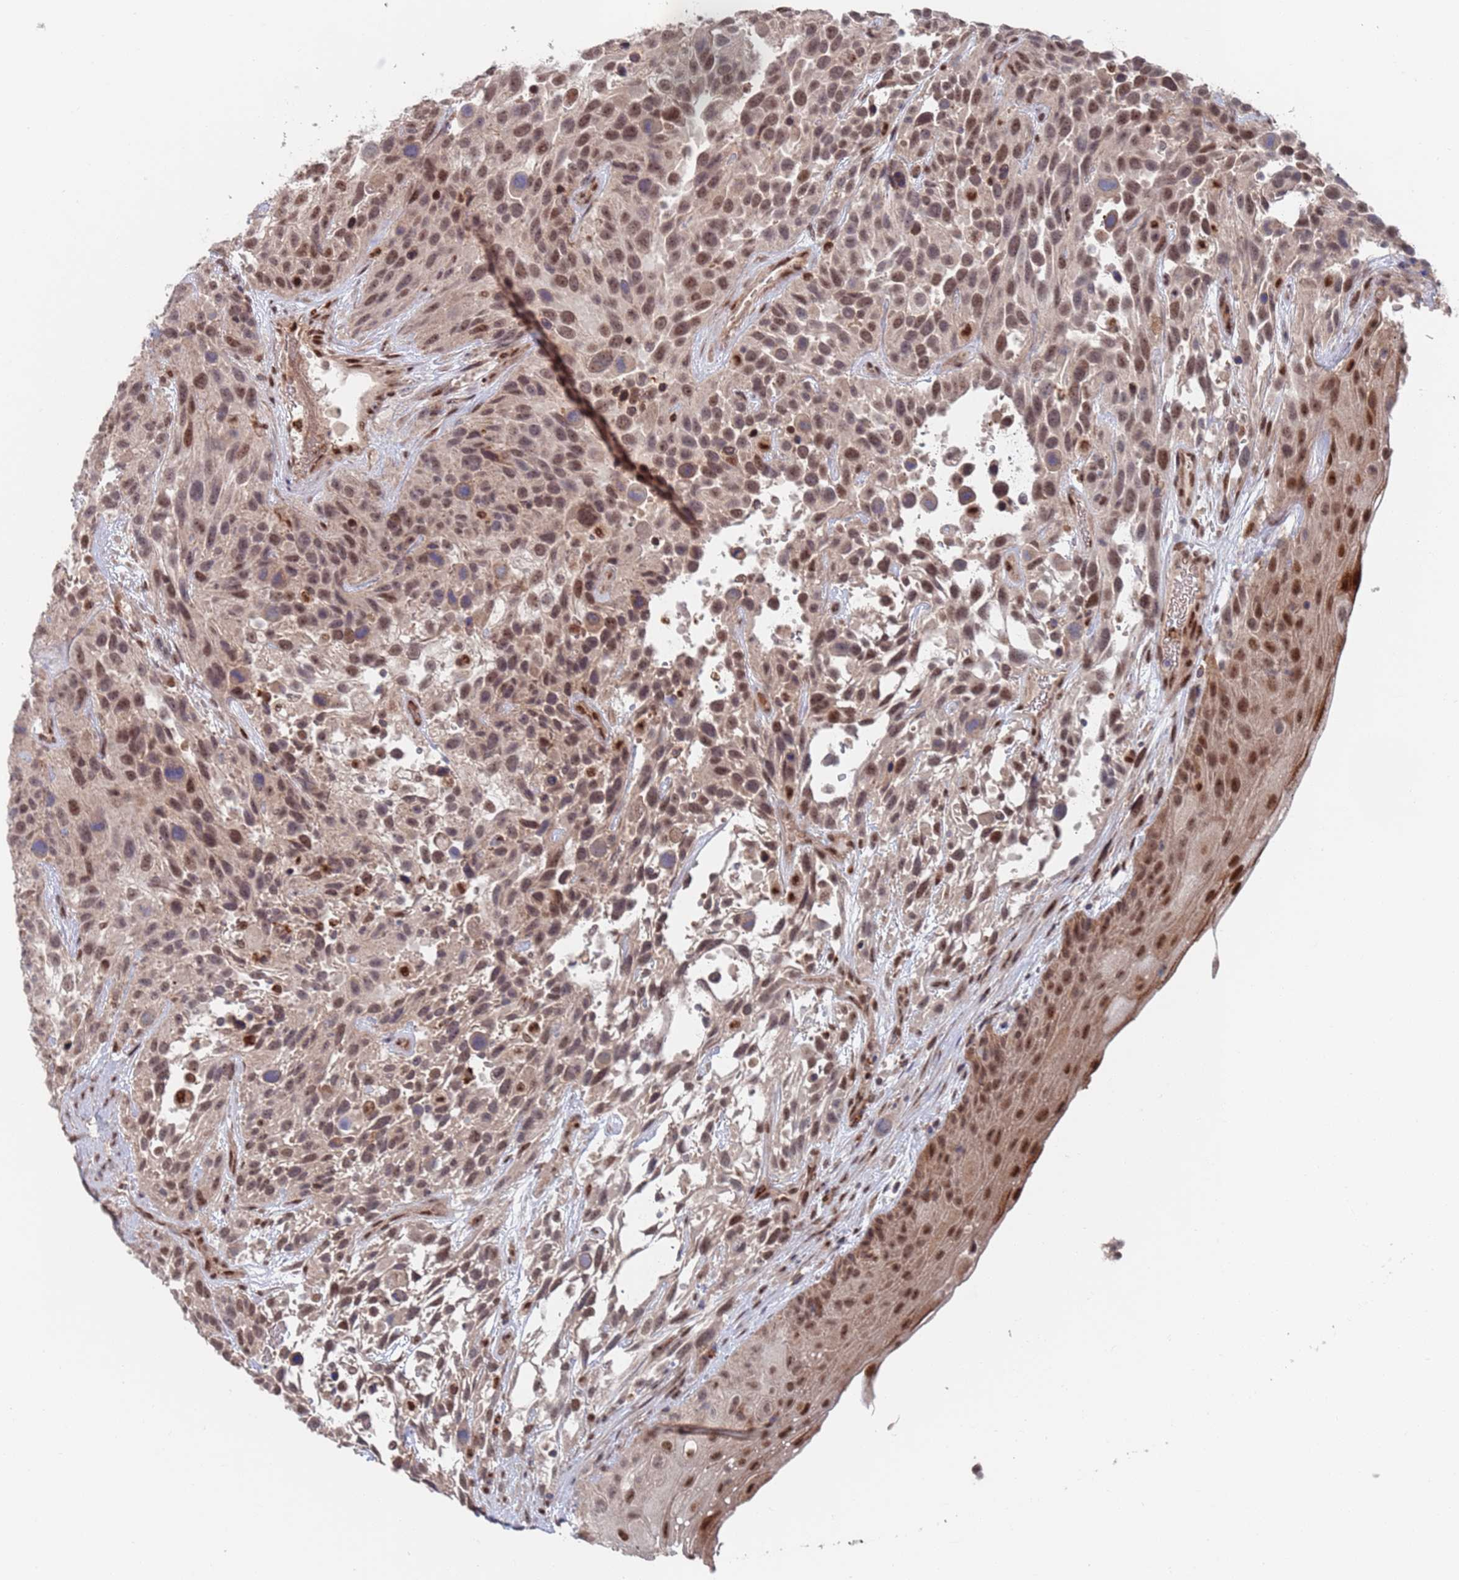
{"staining": {"intensity": "moderate", "quantity": ">75%", "location": "nuclear"}, "tissue": "urothelial cancer", "cell_type": "Tumor cells", "image_type": "cancer", "snomed": [{"axis": "morphology", "description": "Urothelial carcinoma, High grade"}, {"axis": "topography", "description": "Urinary bladder"}], "caption": "Urothelial cancer was stained to show a protein in brown. There is medium levels of moderate nuclear expression in approximately >75% of tumor cells. (Stains: DAB in brown, nuclei in blue, Microscopy: brightfield microscopy at high magnification).", "gene": "RPP25", "patient": {"sex": "female", "age": 70}}